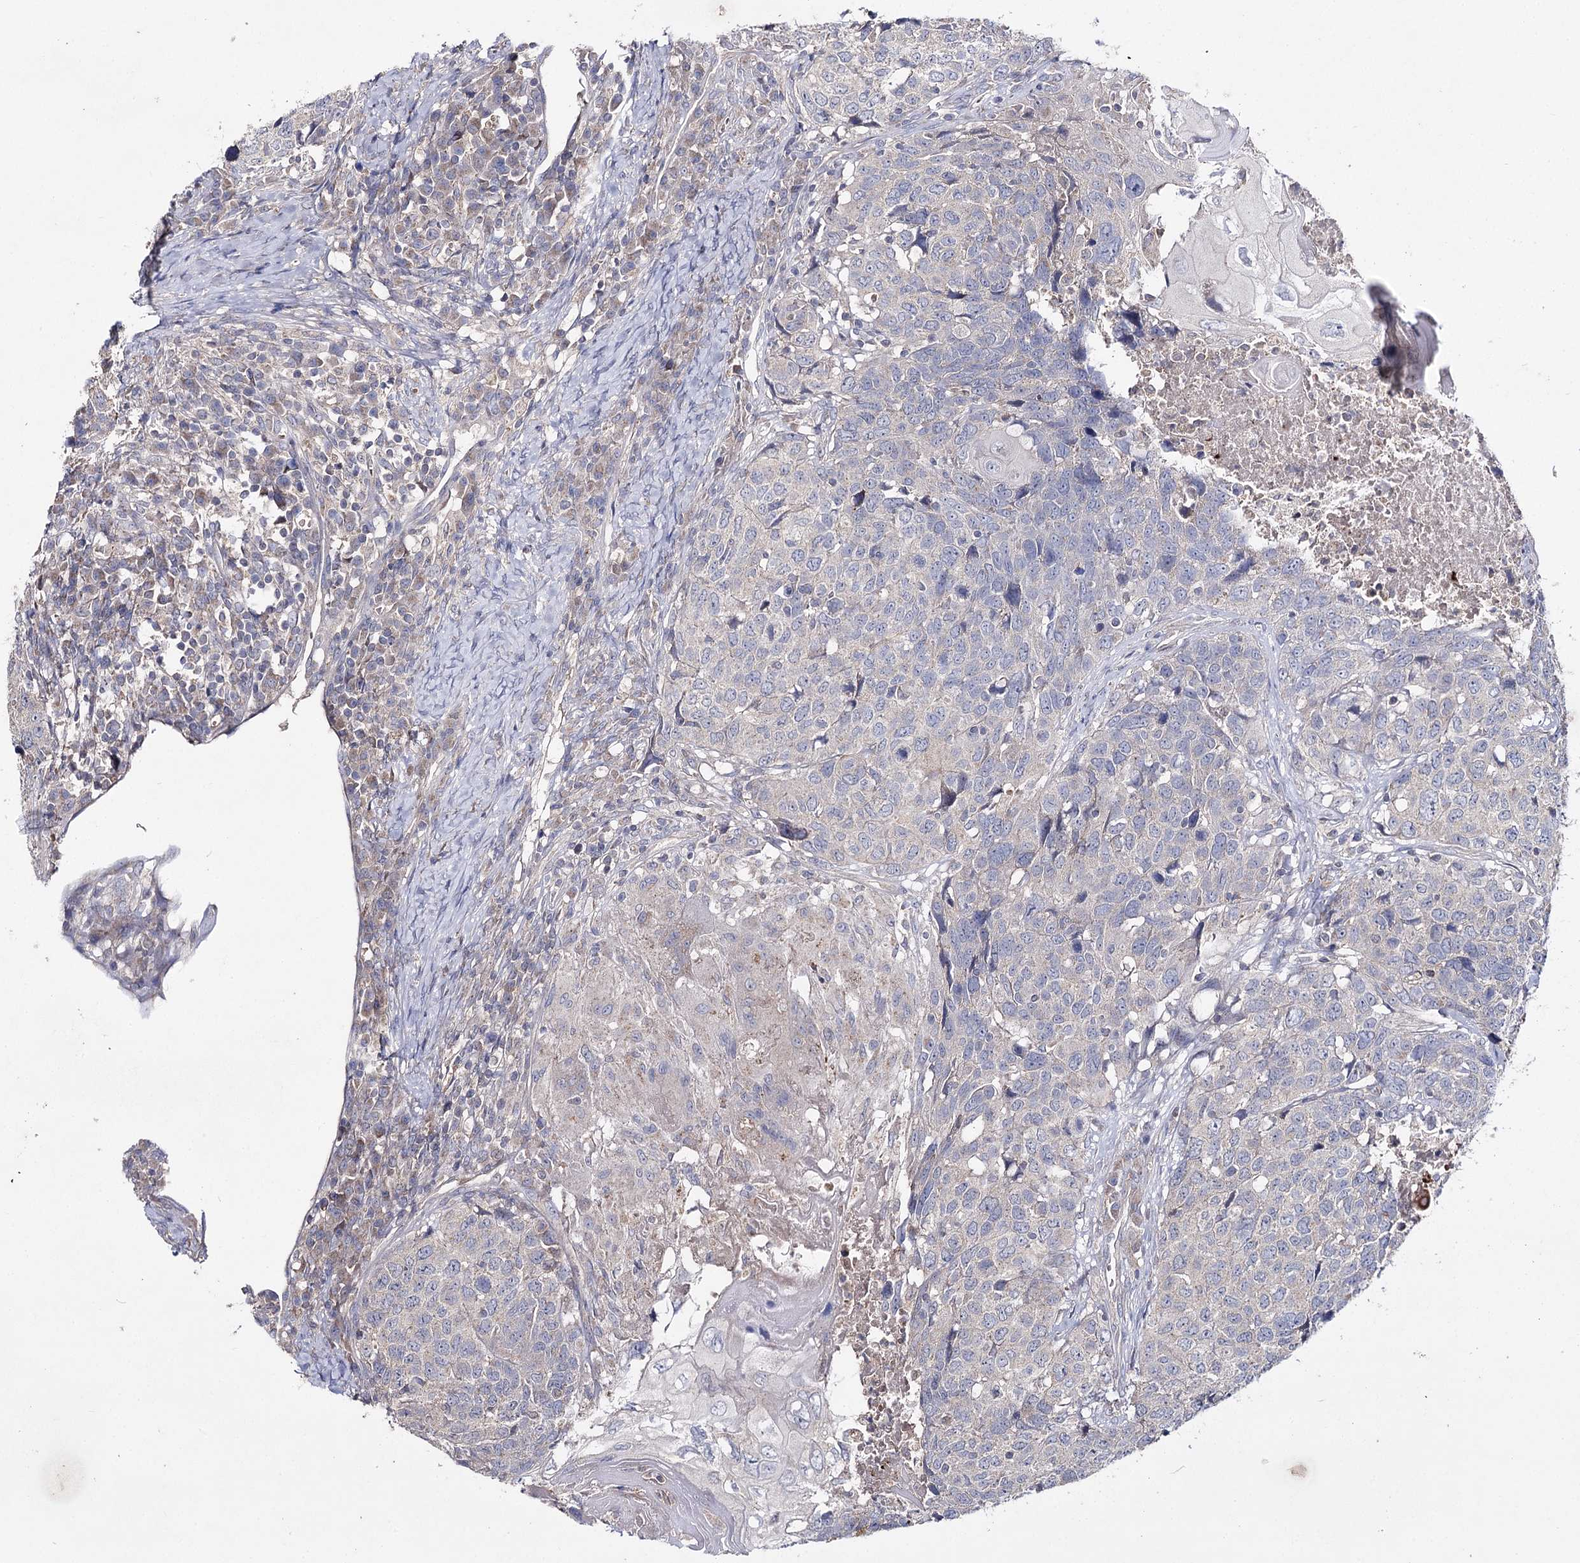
{"staining": {"intensity": "negative", "quantity": "none", "location": "none"}, "tissue": "head and neck cancer", "cell_type": "Tumor cells", "image_type": "cancer", "snomed": [{"axis": "morphology", "description": "Squamous cell carcinoma, NOS"}, {"axis": "topography", "description": "Head-Neck"}], "caption": "This is a histopathology image of immunohistochemistry (IHC) staining of head and neck squamous cell carcinoma, which shows no expression in tumor cells.", "gene": "AURKC", "patient": {"sex": "male", "age": 66}}